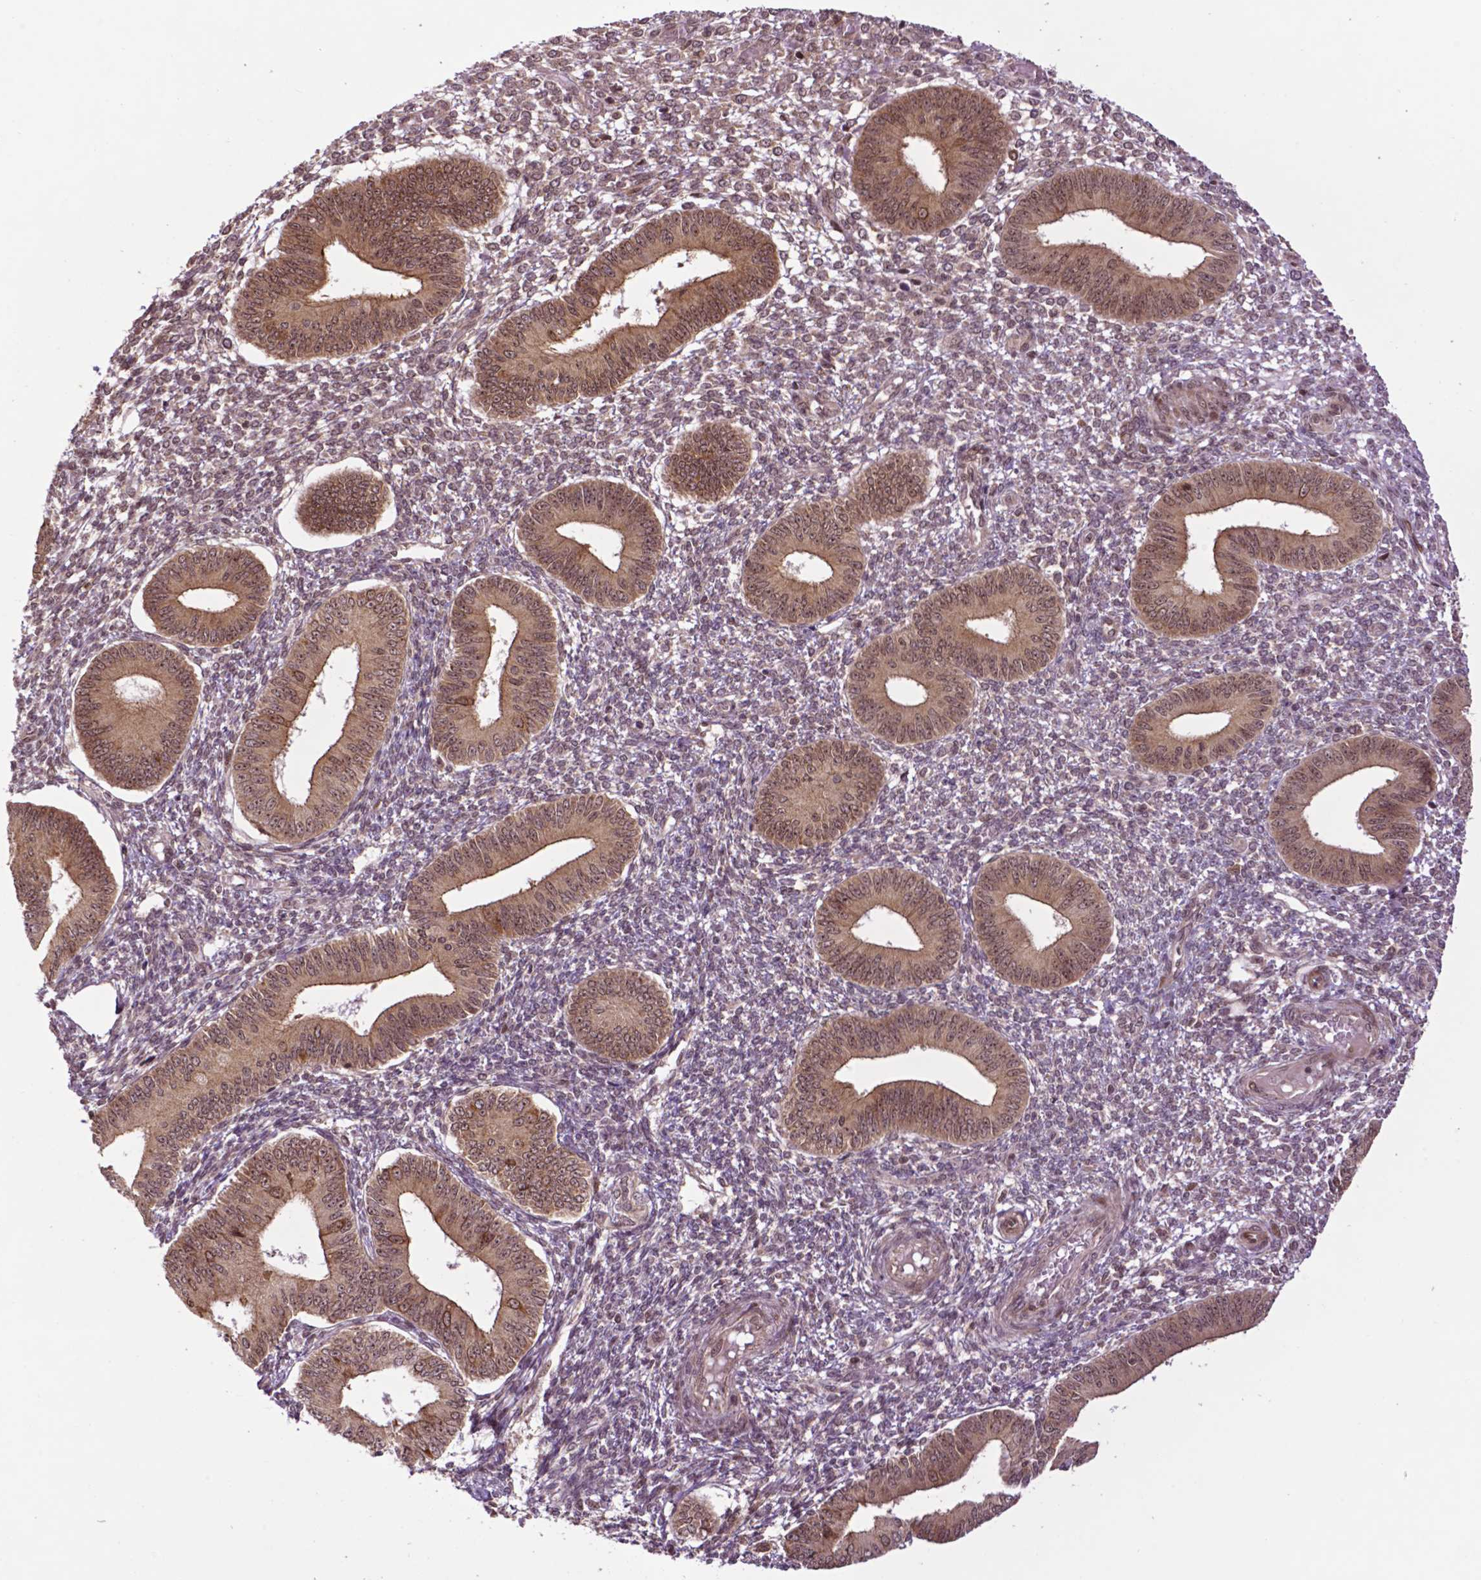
{"staining": {"intensity": "negative", "quantity": "none", "location": "none"}, "tissue": "endometrium", "cell_type": "Cells in endometrial stroma", "image_type": "normal", "snomed": [{"axis": "morphology", "description": "Normal tissue, NOS"}, {"axis": "topography", "description": "Endometrium"}], "caption": "High power microscopy micrograph of an immunohistochemistry micrograph of unremarkable endometrium, revealing no significant staining in cells in endometrial stroma.", "gene": "TMX2", "patient": {"sex": "female", "age": 42}}